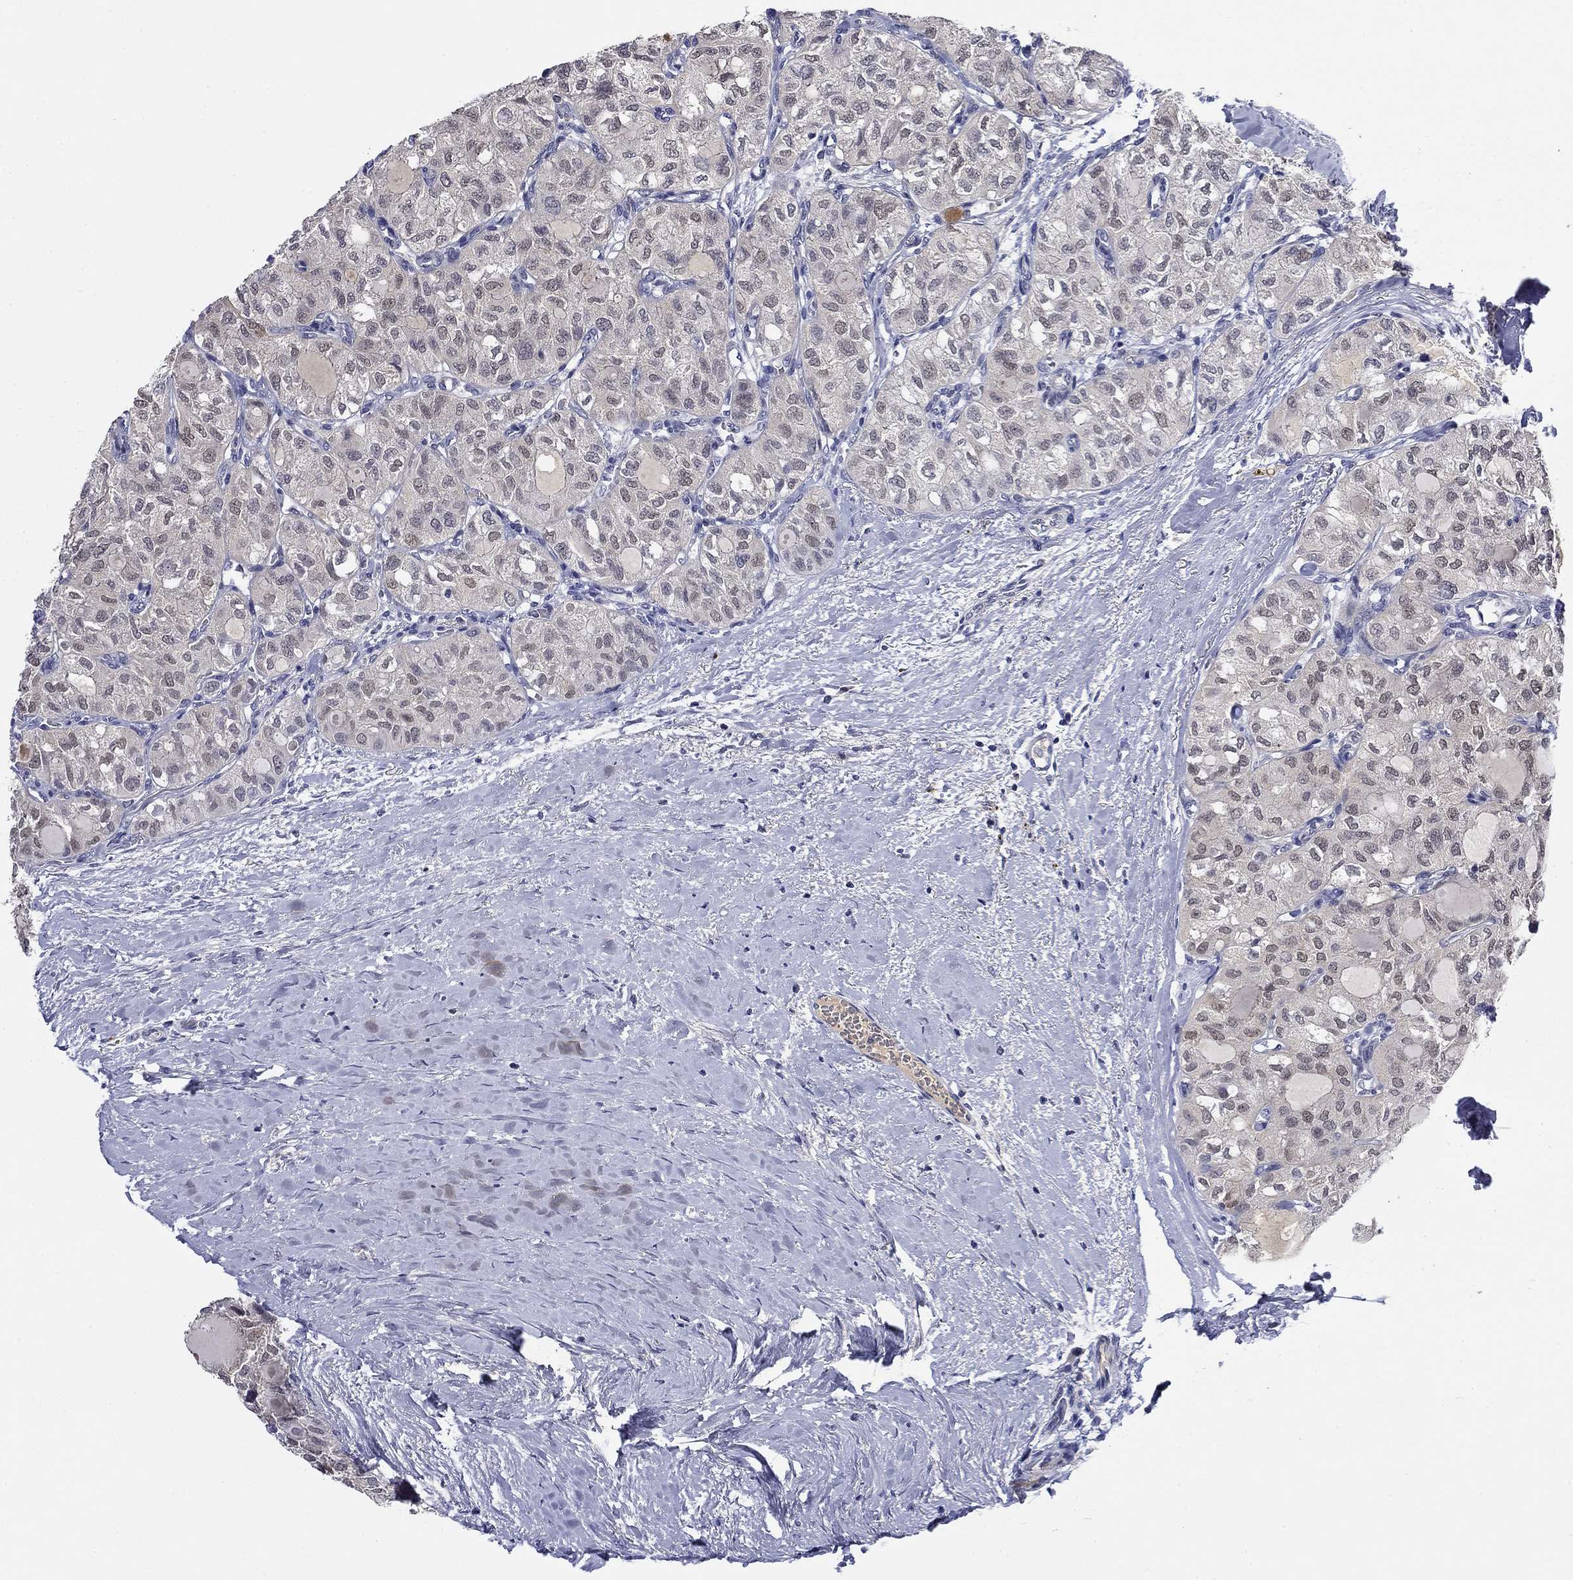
{"staining": {"intensity": "negative", "quantity": "none", "location": "none"}, "tissue": "thyroid cancer", "cell_type": "Tumor cells", "image_type": "cancer", "snomed": [{"axis": "morphology", "description": "Follicular adenoma carcinoma, NOS"}, {"axis": "topography", "description": "Thyroid gland"}], "caption": "An immunohistochemistry (IHC) micrograph of thyroid follicular adenoma carcinoma is shown. There is no staining in tumor cells of thyroid follicular adenoma carcinoma.", "gene": "DDTL", "patient": {"sex": "male", "age": 75}}